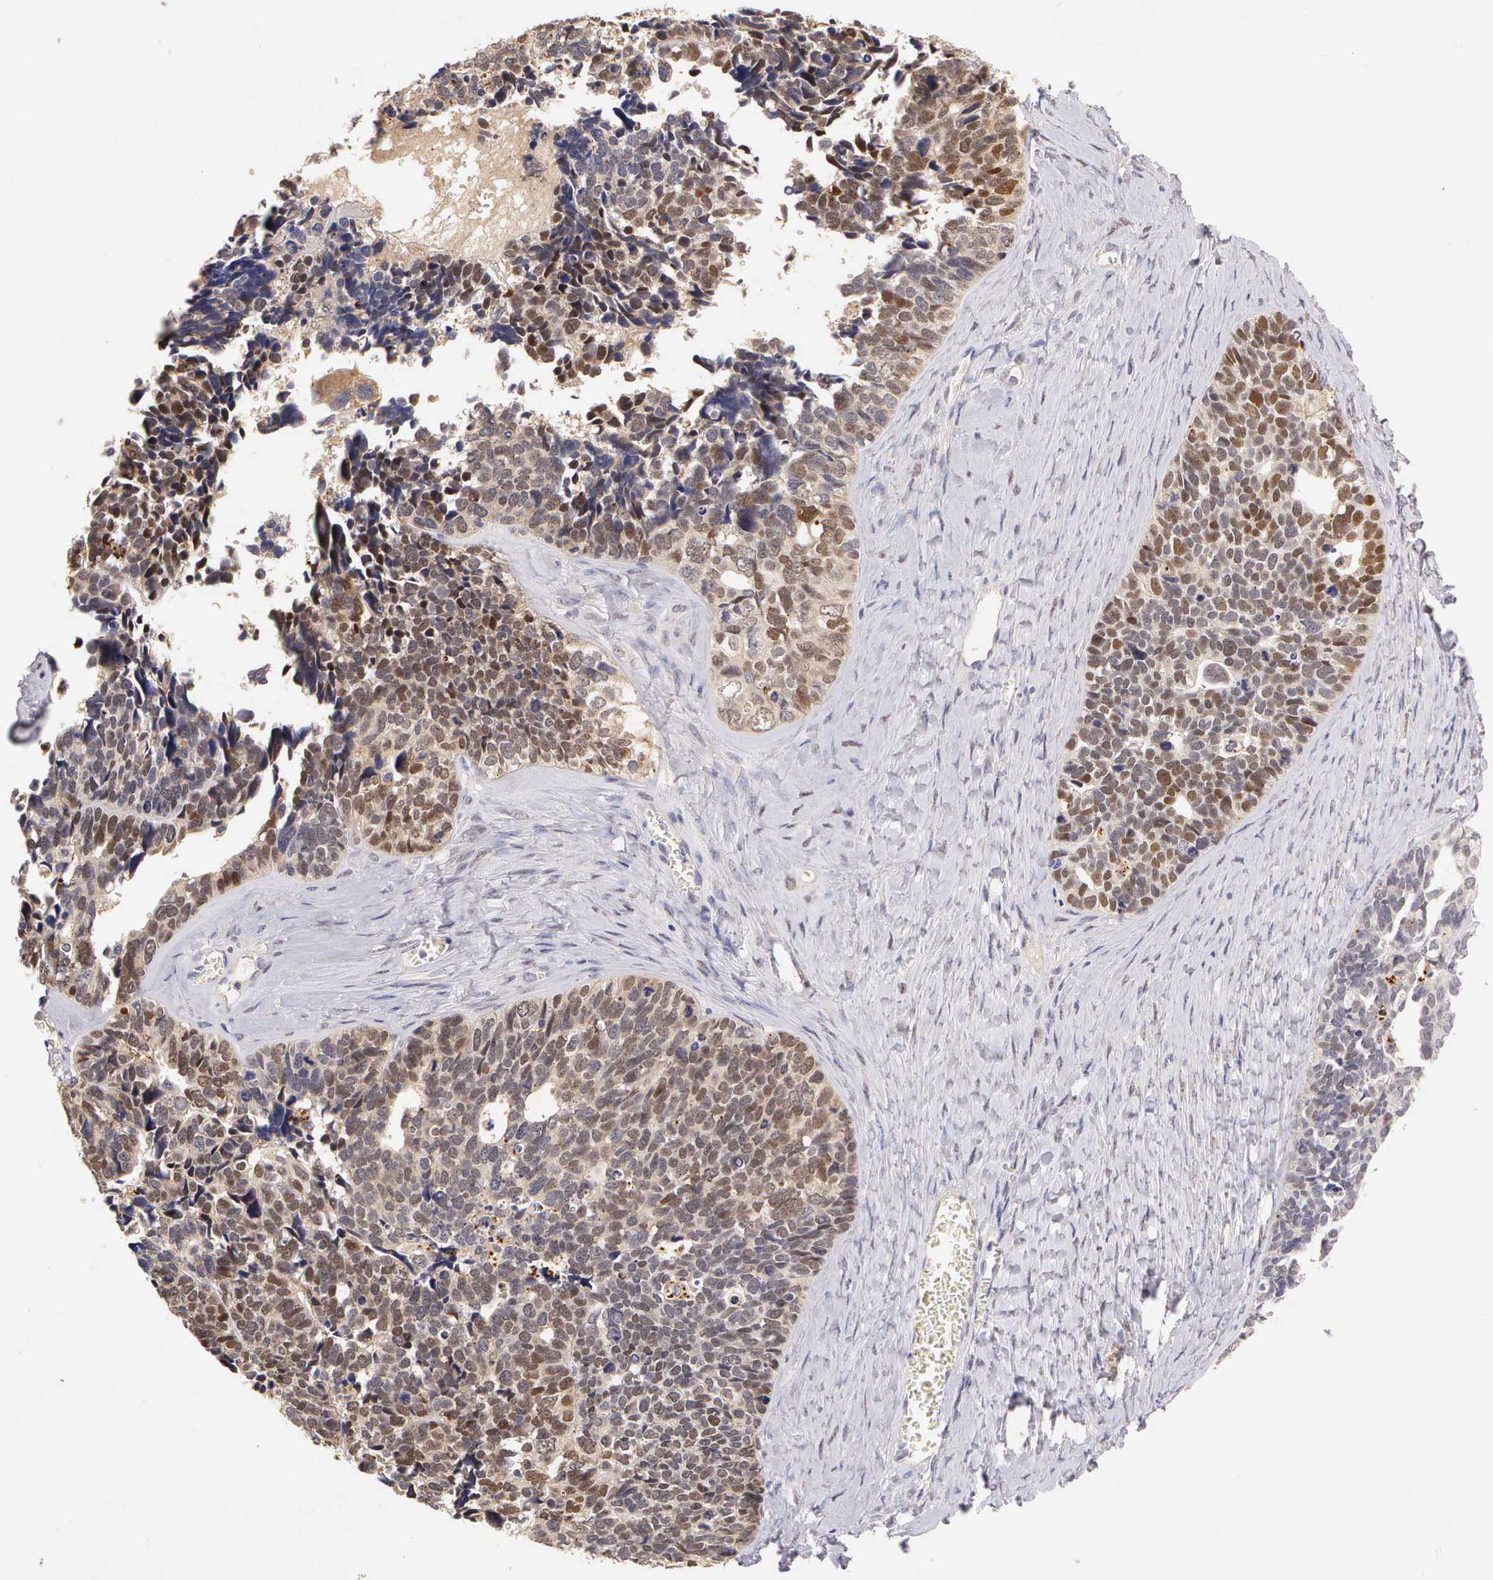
{"staining": {"intensity": "moderate", "quantity": "25%-75%", "location": "nuclear"}, "tissue": "ovarian cancer", "cell_type": "Tumor cells", "image_type": "cancer", "snomed": [{"axis": "morphology", "description": "Cystadenocarcinoma, serous, NOS"}, {"axis": "topography", "description": "Ovary"}], "caption": "Immunohistochemical staining of human ovarian cancer exhibits medium levels of moderate nuclear protein staining in about 25%-75% of tumor cells.", "gene": "ESR1", "patient": {"sex": "female", "age": 77}}